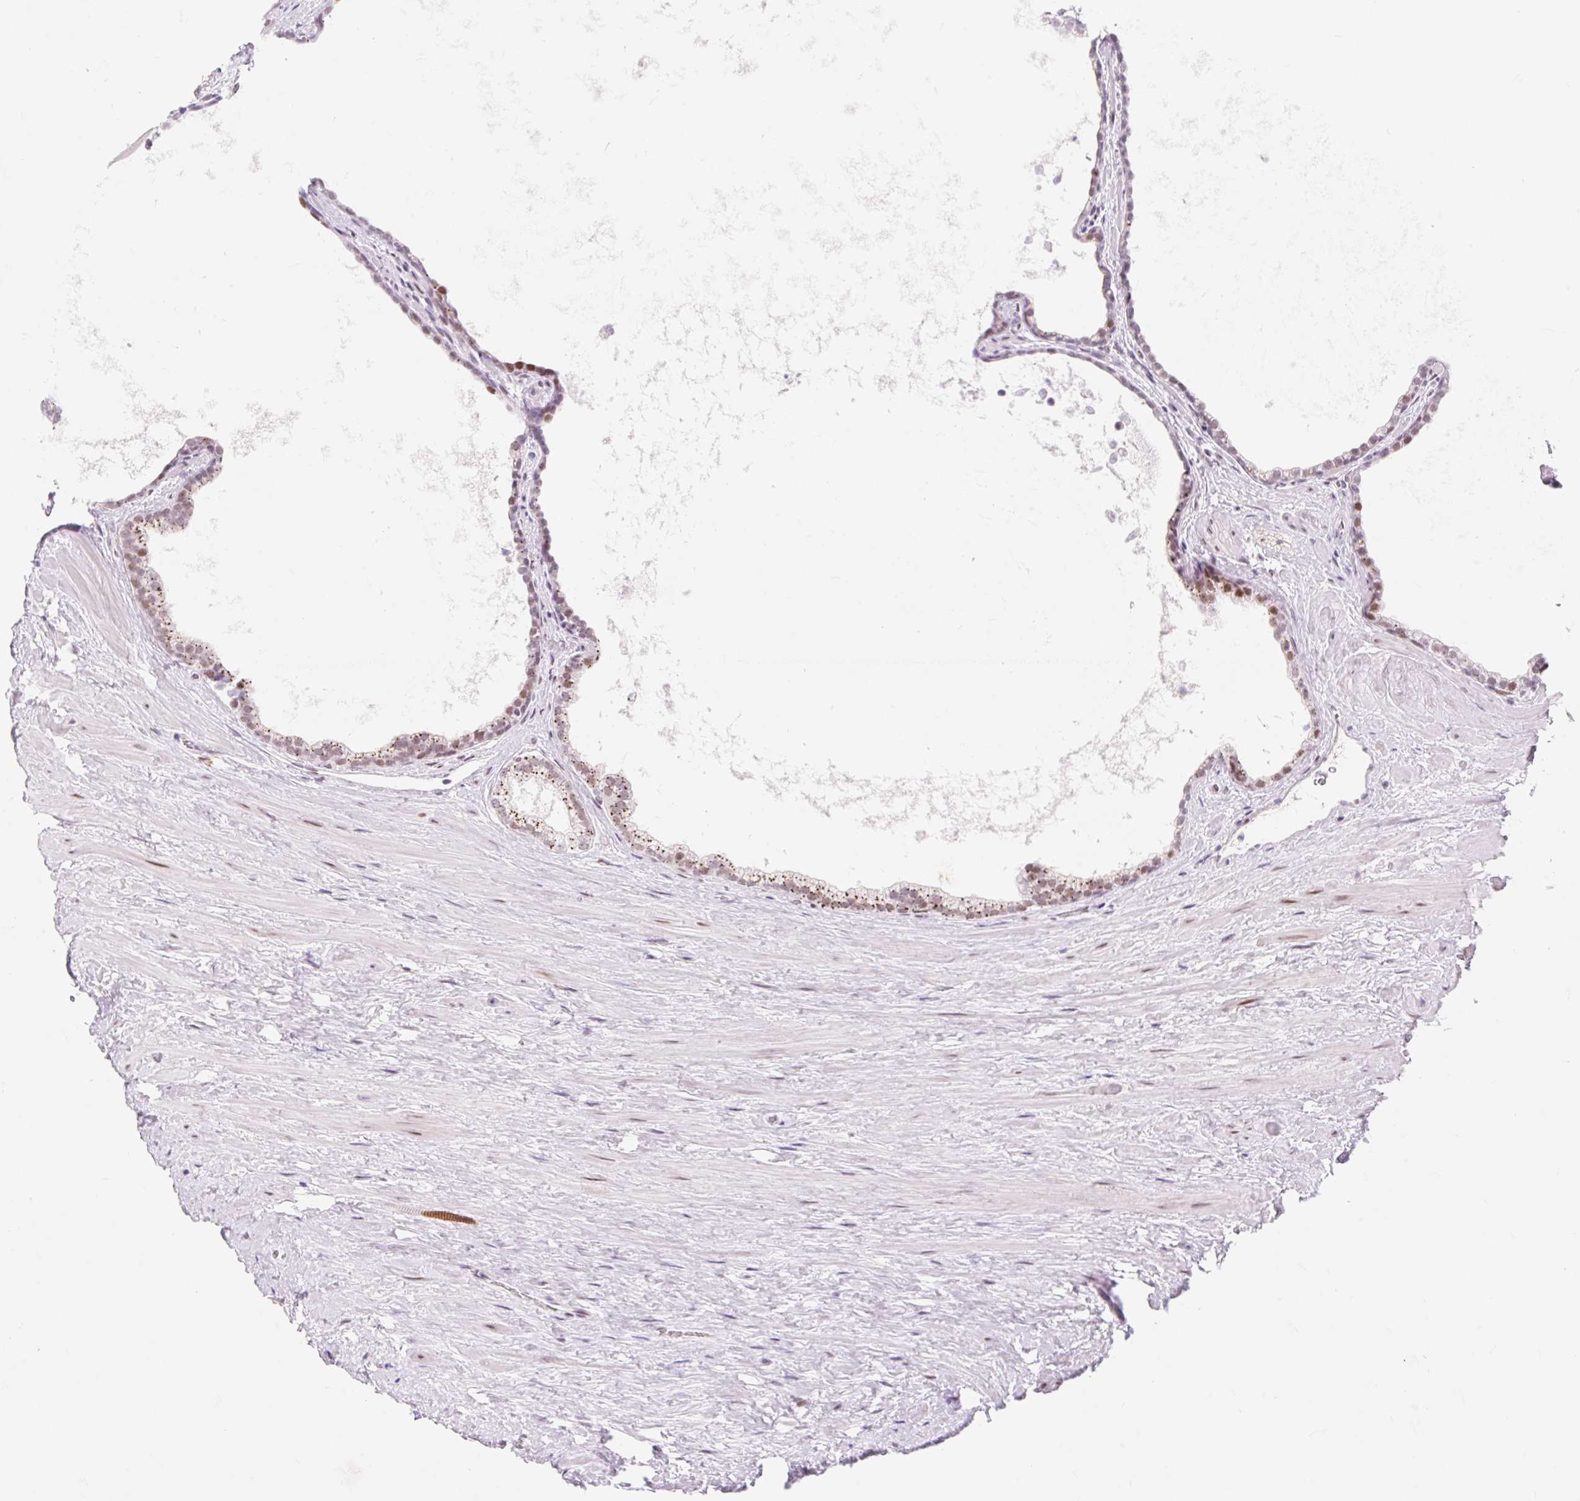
{"staining": {"intensity": "moderate", "quantity": ">75%", "location": "cytoplasmic/membranous,nuclear"}, "tissue": "prostate", "cell_type": "Glandular cells", "image_type": "normal", "snomed": [{"axis": "morphology", "description": "Normal tissue, NOS"}, {"axis": "topography", "description": "Prostate"}], "caption": "A brown stain highlights moderate cytoplasmic/membranous,nuclear staining of a protein in glandular cells of normal human prostate. The staining was performed using DAB (3,3'-diaminobenzidine) to visualize the protein expression in brown, while the nuclei were stained in blue with hematoxylin (Magnification: 20x).", "gene": "H2BW1", "patient": {"sex": "male", "age": 48}}